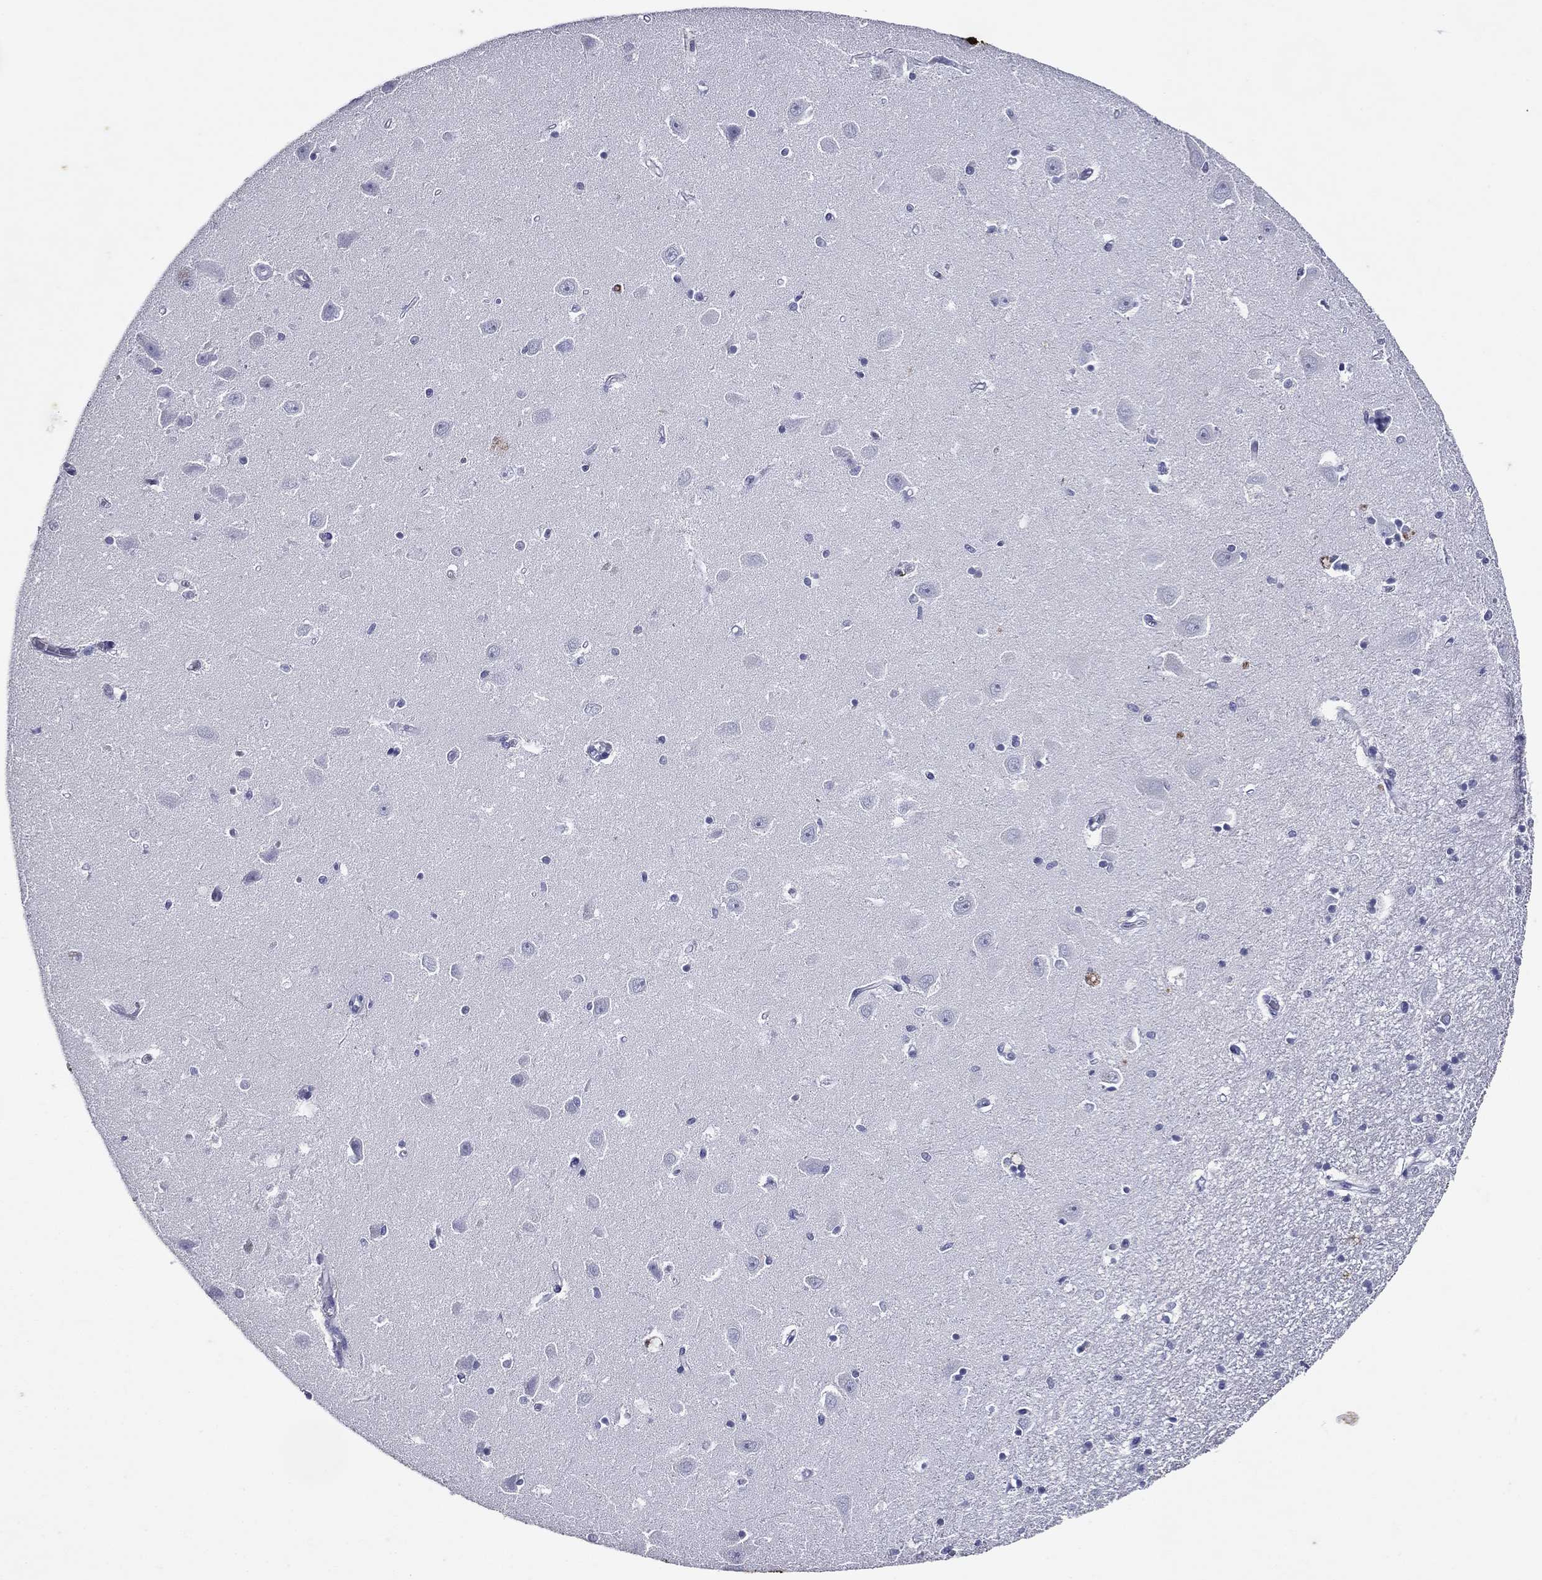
{"staining": {"intensity": "negative", "quantity": "none", "location": "none"}, "tissue": "hippocampus", "cell_type": "Glial cells", "image_type": "normal", "snomed": [{"axis": "morphology", "description": "Normal tissue, NOS"}, {"axis": "topography", "description": "Hippocampus"}], "caption": "Glial cells are negative for brown protein staining in unremarkable hippocampus. Brightfield microscopy of IHC stained with DAB (3,3'-diaminobenzidine) (brown) and hematoxylin (blue), captured at high magnification.", "gene": "KRT7", "patient": {"sex": "female", "age": 64}}